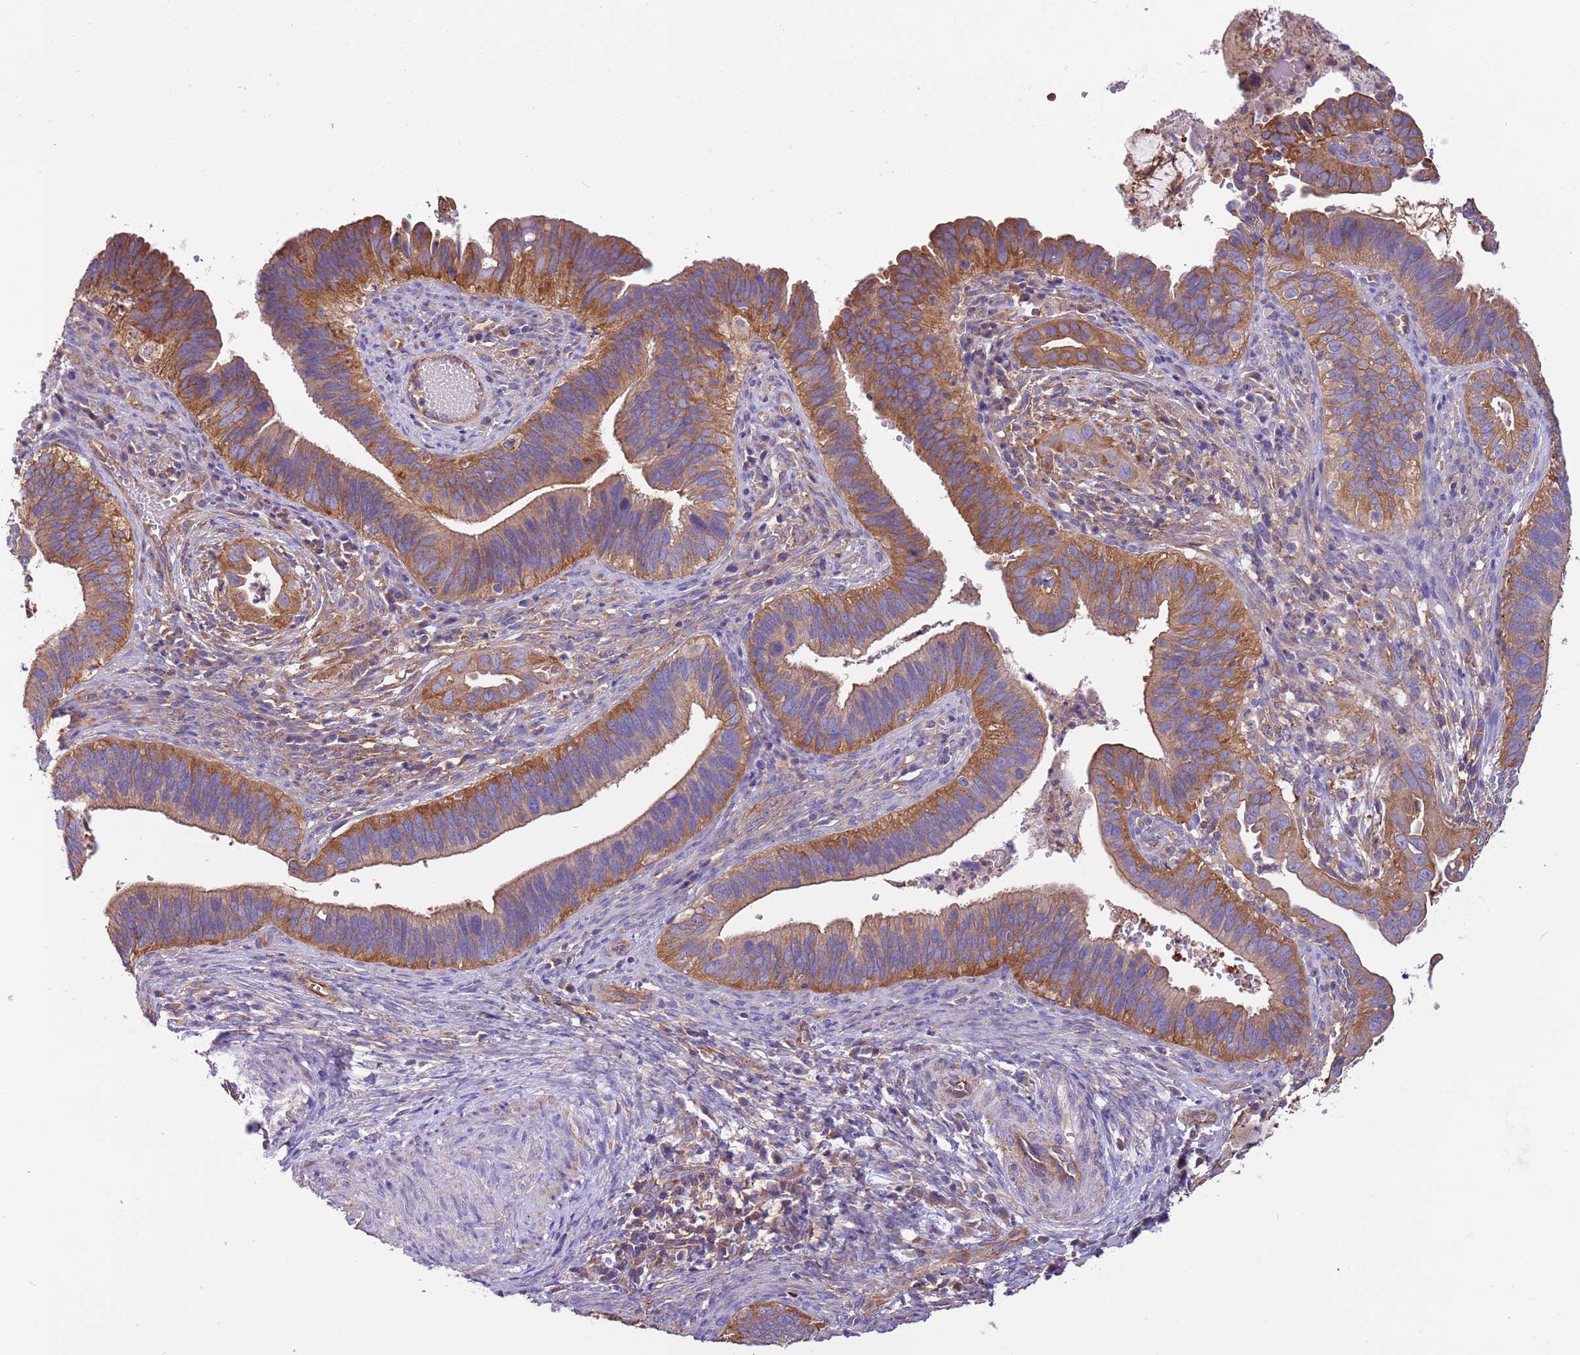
{"staining": {"intensity": "strong", "quantity": ">75%", "location": "cytoplasmic/membranous"}, "tissue": "cervical cancer", "cell_type": "Tumor cells", "image_type": "cancer", "snomed": [{"axis": "morphology", "description": "Adenocarcinoma, NOS"}, {"axis": "topography", "description": "Cervix"}], "caption": "Immunohistochemistry staining of cervical cancer (adenocarcinoma), which displays high levels of strong cytoplasmic/membranous staining in approximately >75% of tumor cells indicating strong cytoplasmic/membranous protein staining. The staining was performed using DAB (brown) for protein detection and nuclei were counterstained in hematoxylin (blue).", "gene": "NAALADL1", "patient": {"sex": "female", "age": 42}}